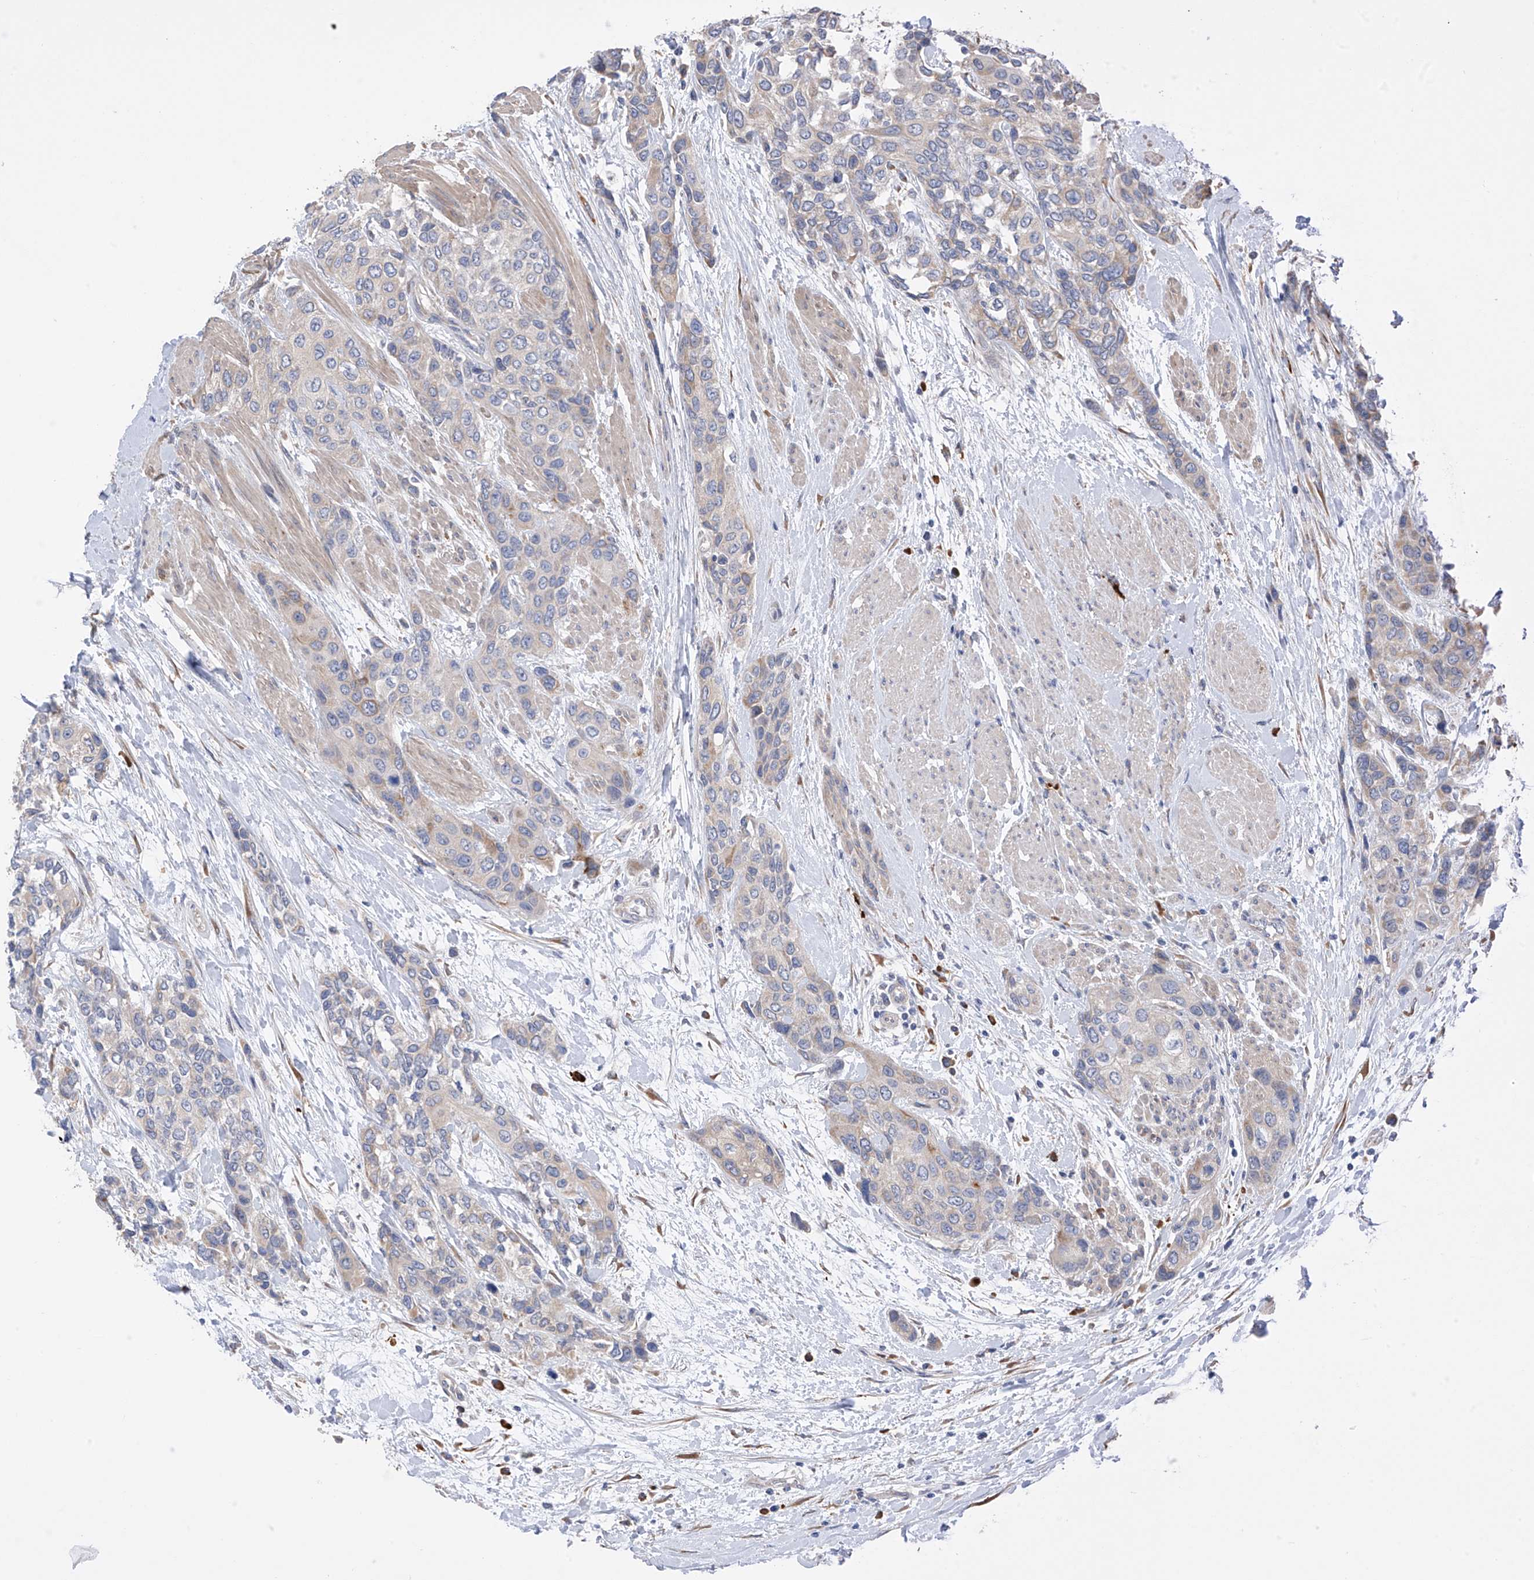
{"staining": {"intensity": "negative", "quantity": "none", "location": "none"}, "tissue": "urothelial cancer", "cell_type": "Tumor cells", "image_type": "cancer", "snomed": [{"axis": "morphology", "description": "Normal tissue, NOS"}, {"axis": "morphology", "description": "Urothelial carcinoma, High grade"}, {"axis": "topography", "description": "Vascular tissue"}, {"axis": "topography", "description": "Urinary bladder"}], "caption": "An image of human high-grade urothelial carcinoma is negative for staining in tumor cells.", "gene": "REC8", "patient": {"sex": "female", "age": 56}}